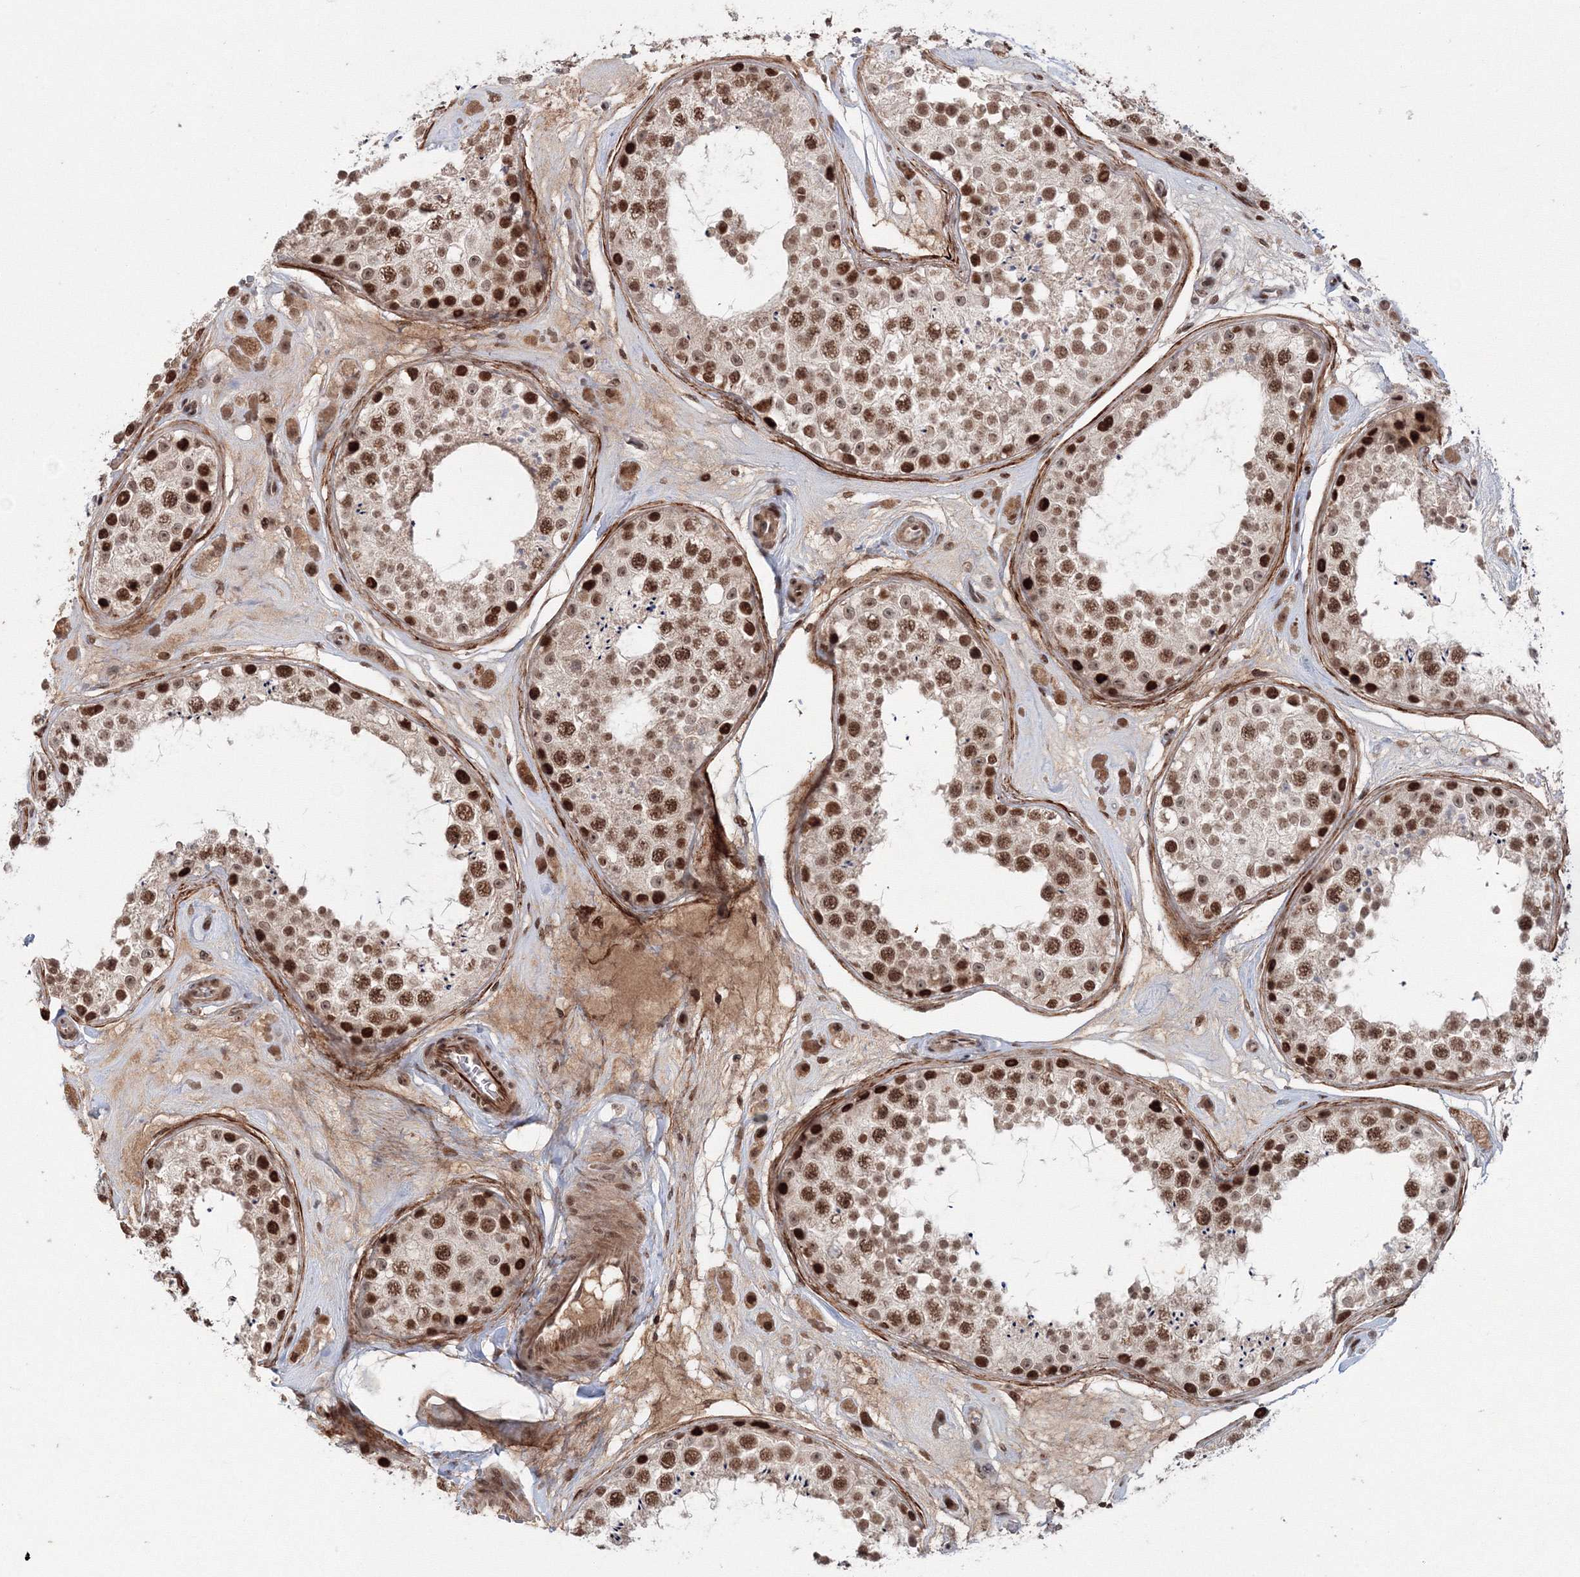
{"staining": {"intensity": "moderate", "quantity": ">75%", "location": "nuclear"}, "tissue": "testis", "cell_type": "Cells in seminiferous ducts", "image_type": "normal", "snomed": [{"axis": "morphology", "description": "Normal tissue, NOS"}, {"axis": "topography", "description": "Testis"}], "caption": "Testis stained for a protein demonstrates moderate nuclear positivity in cells in seminiferous ducts. Immunohistochemistry stains the protein in brown and the nuclei are stained blue.", "gene": "NOA1", "patient": {"sex": "male", "age": 25}}